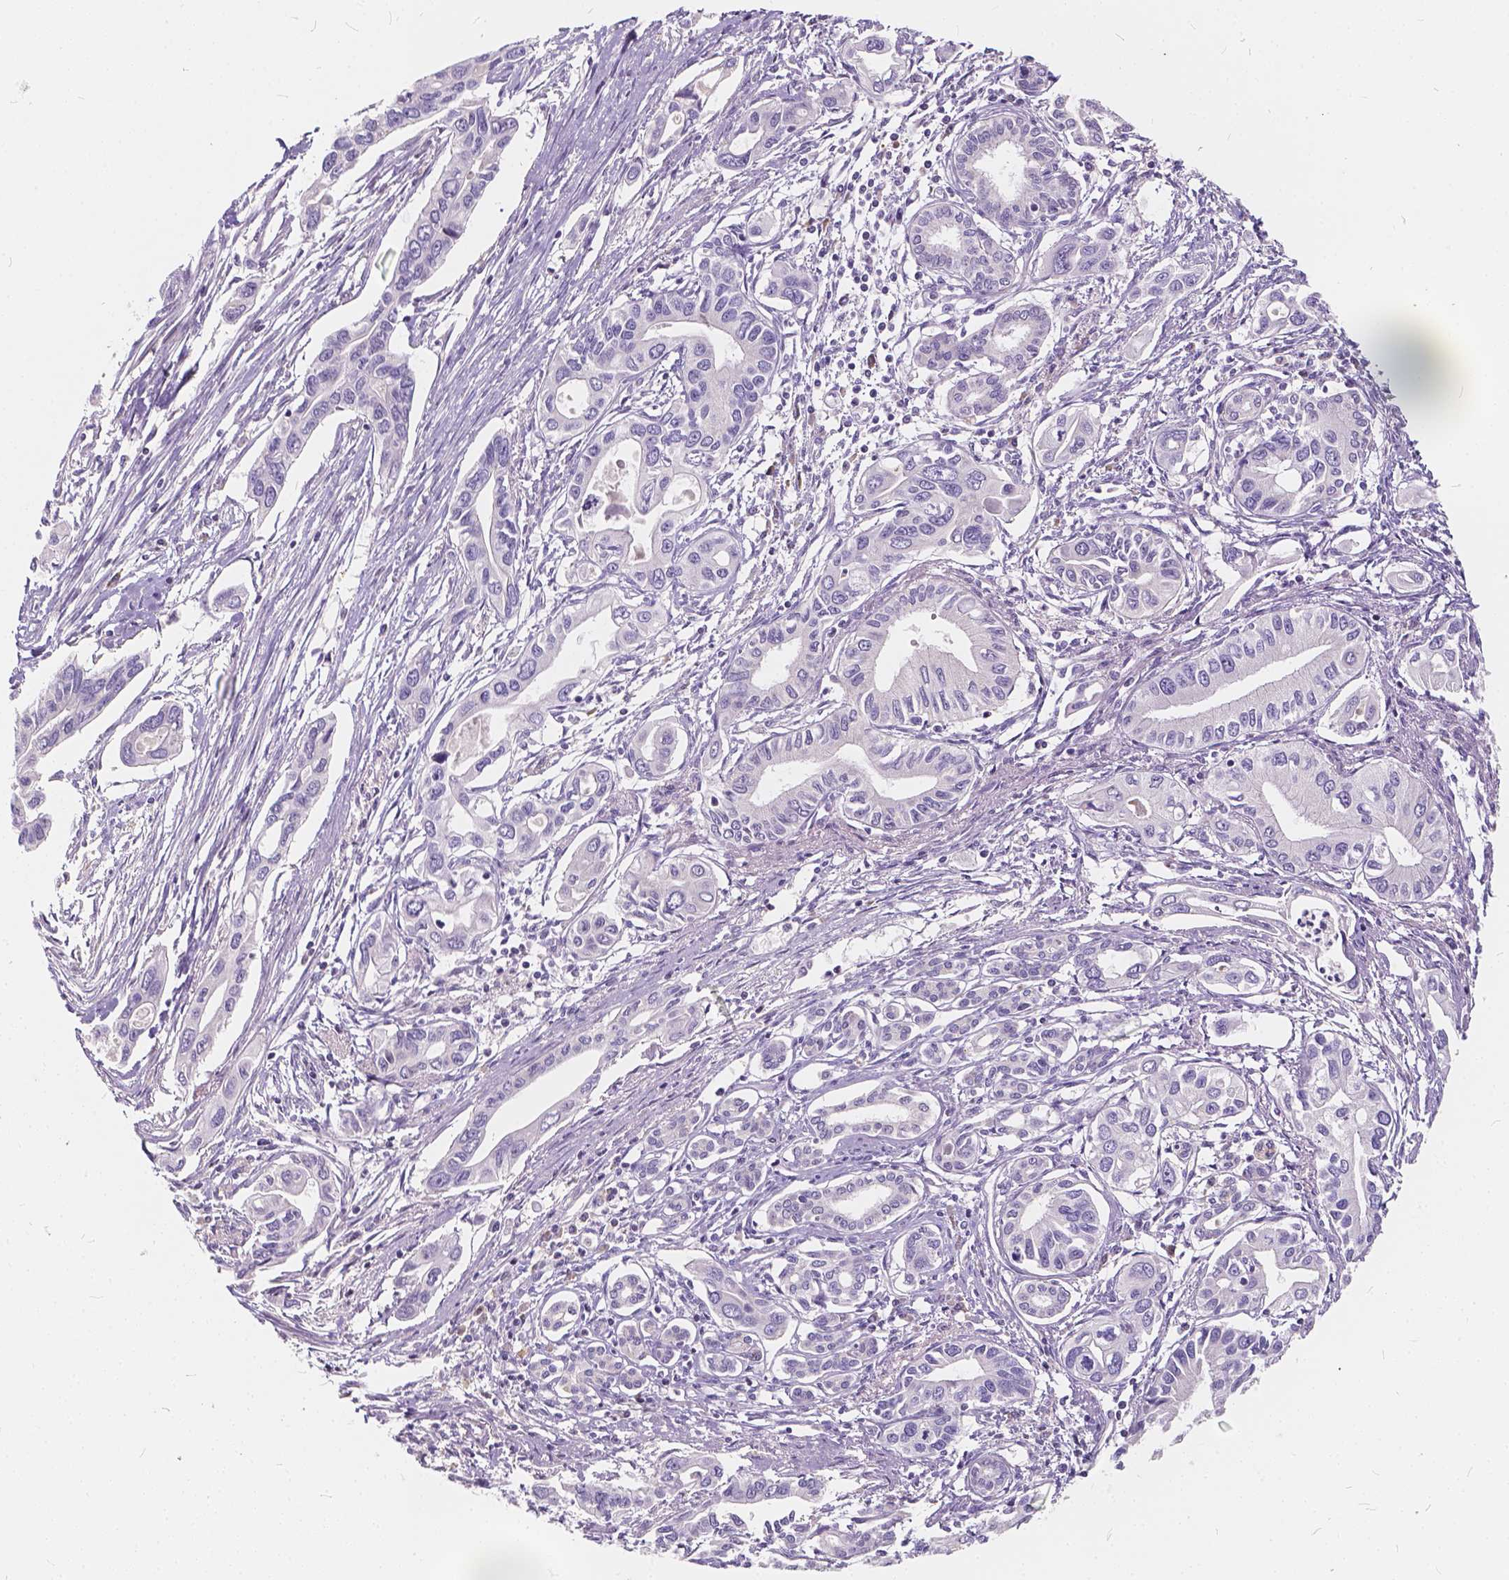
{"staining": {"intensity": "negative", "quantity": "none", "location": "none"}, "tissue": "pancreatic cancer", "cell_type": "Tumor cells", "image_type": "cancer", "snomed": [{"axis": "morphology", "description": "Adenocarcinoma, NOS"}, {"axis": "topography", "description": "Pancreas"}], "caption": "Immunohistochemical staining of human adenocarcinoma (pancreatic) reveals no significant positivity in tumor cells.", "gene": "KIAA0513", "patient": {"sex": "male", "age": 60}}